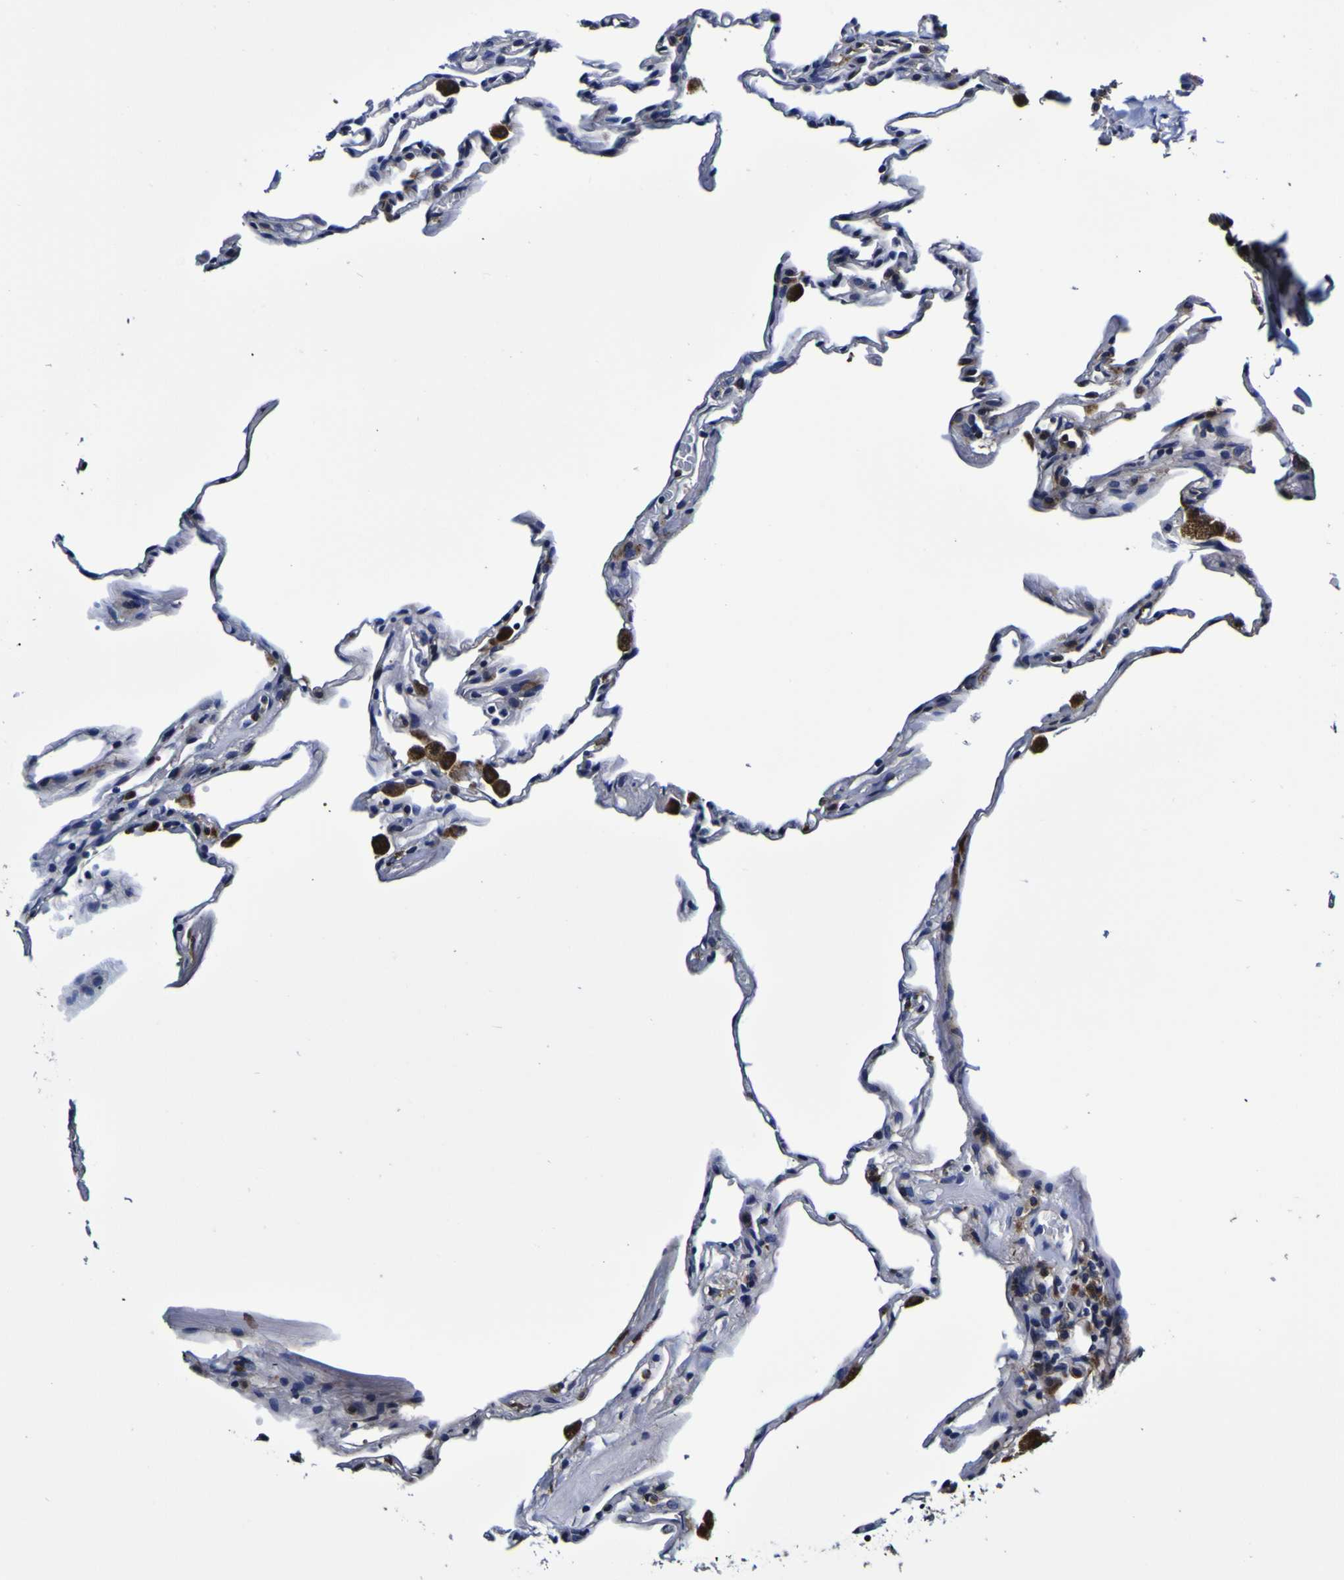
{"staining": {"intensity": "negative", "quantity": "none", "location": "none"}, "tissue": "lung", "cell_type": "Alveolar cells", "image_type": "normal", "snomed": [{"axis": "morphology", "description": "Normal tissue, NOS"}, {"axis": "topography", "description": "Lung"}], "caption": "High power microscopy image of an immunohistochemistry image of unremarkable lung, revealing no significant expression in alveolar cells.", "gene": "GPX1", "patient": {"sex": "male", "age": 59}}